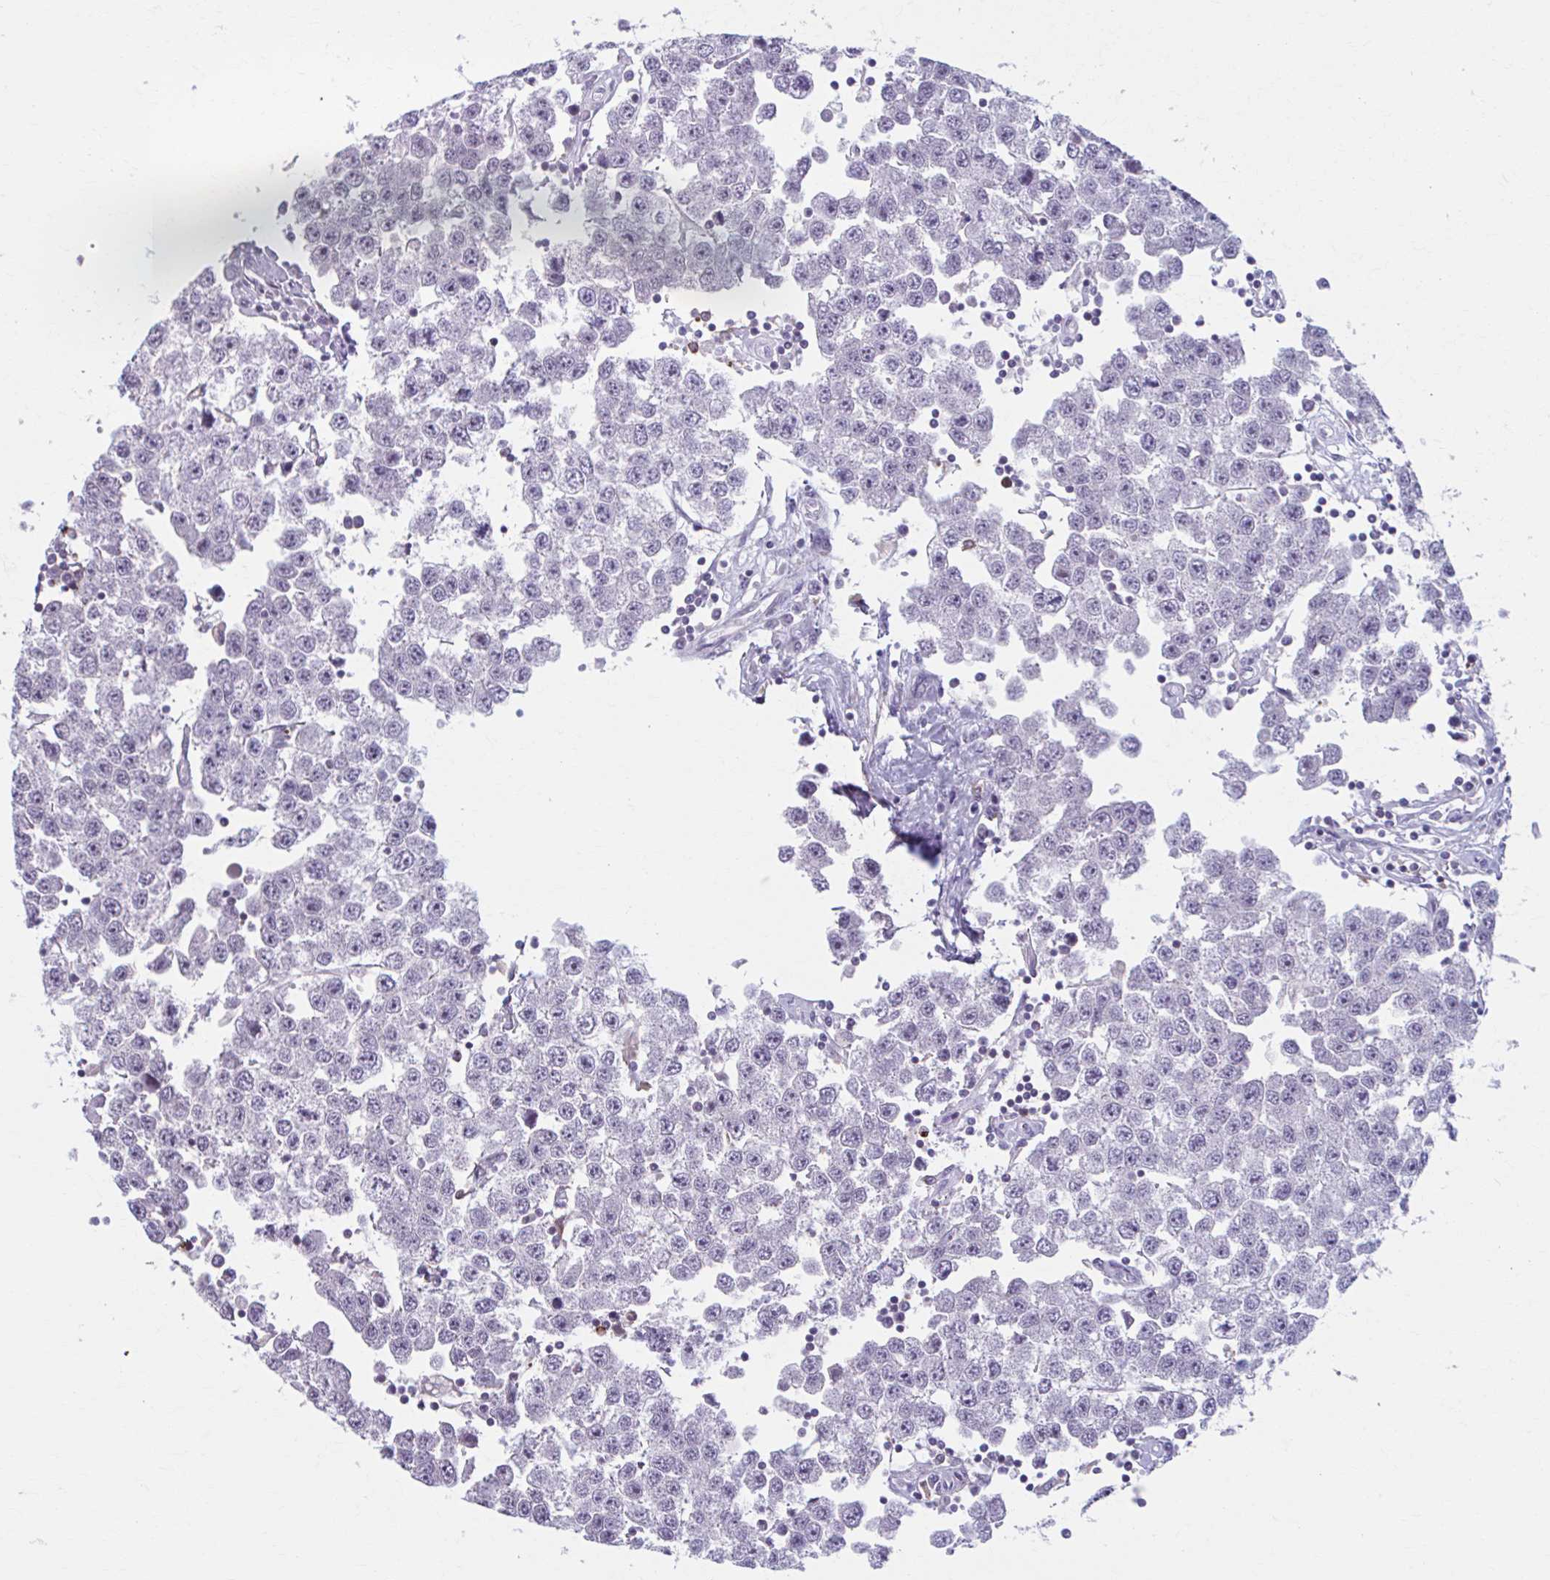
{"staining": {"intensity": "negative", "quantity": "none", "location": "none"}, "tissue": "testis cancer", "cell_type": "Tumor cells", "image_type": "cancer", "snomed": [{"axis": "morphology", "description": "Seminoma, NOS"}, {"axis": "topography", "description": "Testis"}], "caption": "Immunohistochemical staining of testis cancer exhibits no significant staining in tumor cells. (IHC, brightfield microscopy, high magnification).", "gene": "ADAT3", "patient": {"sex": "male", "age": 34}}